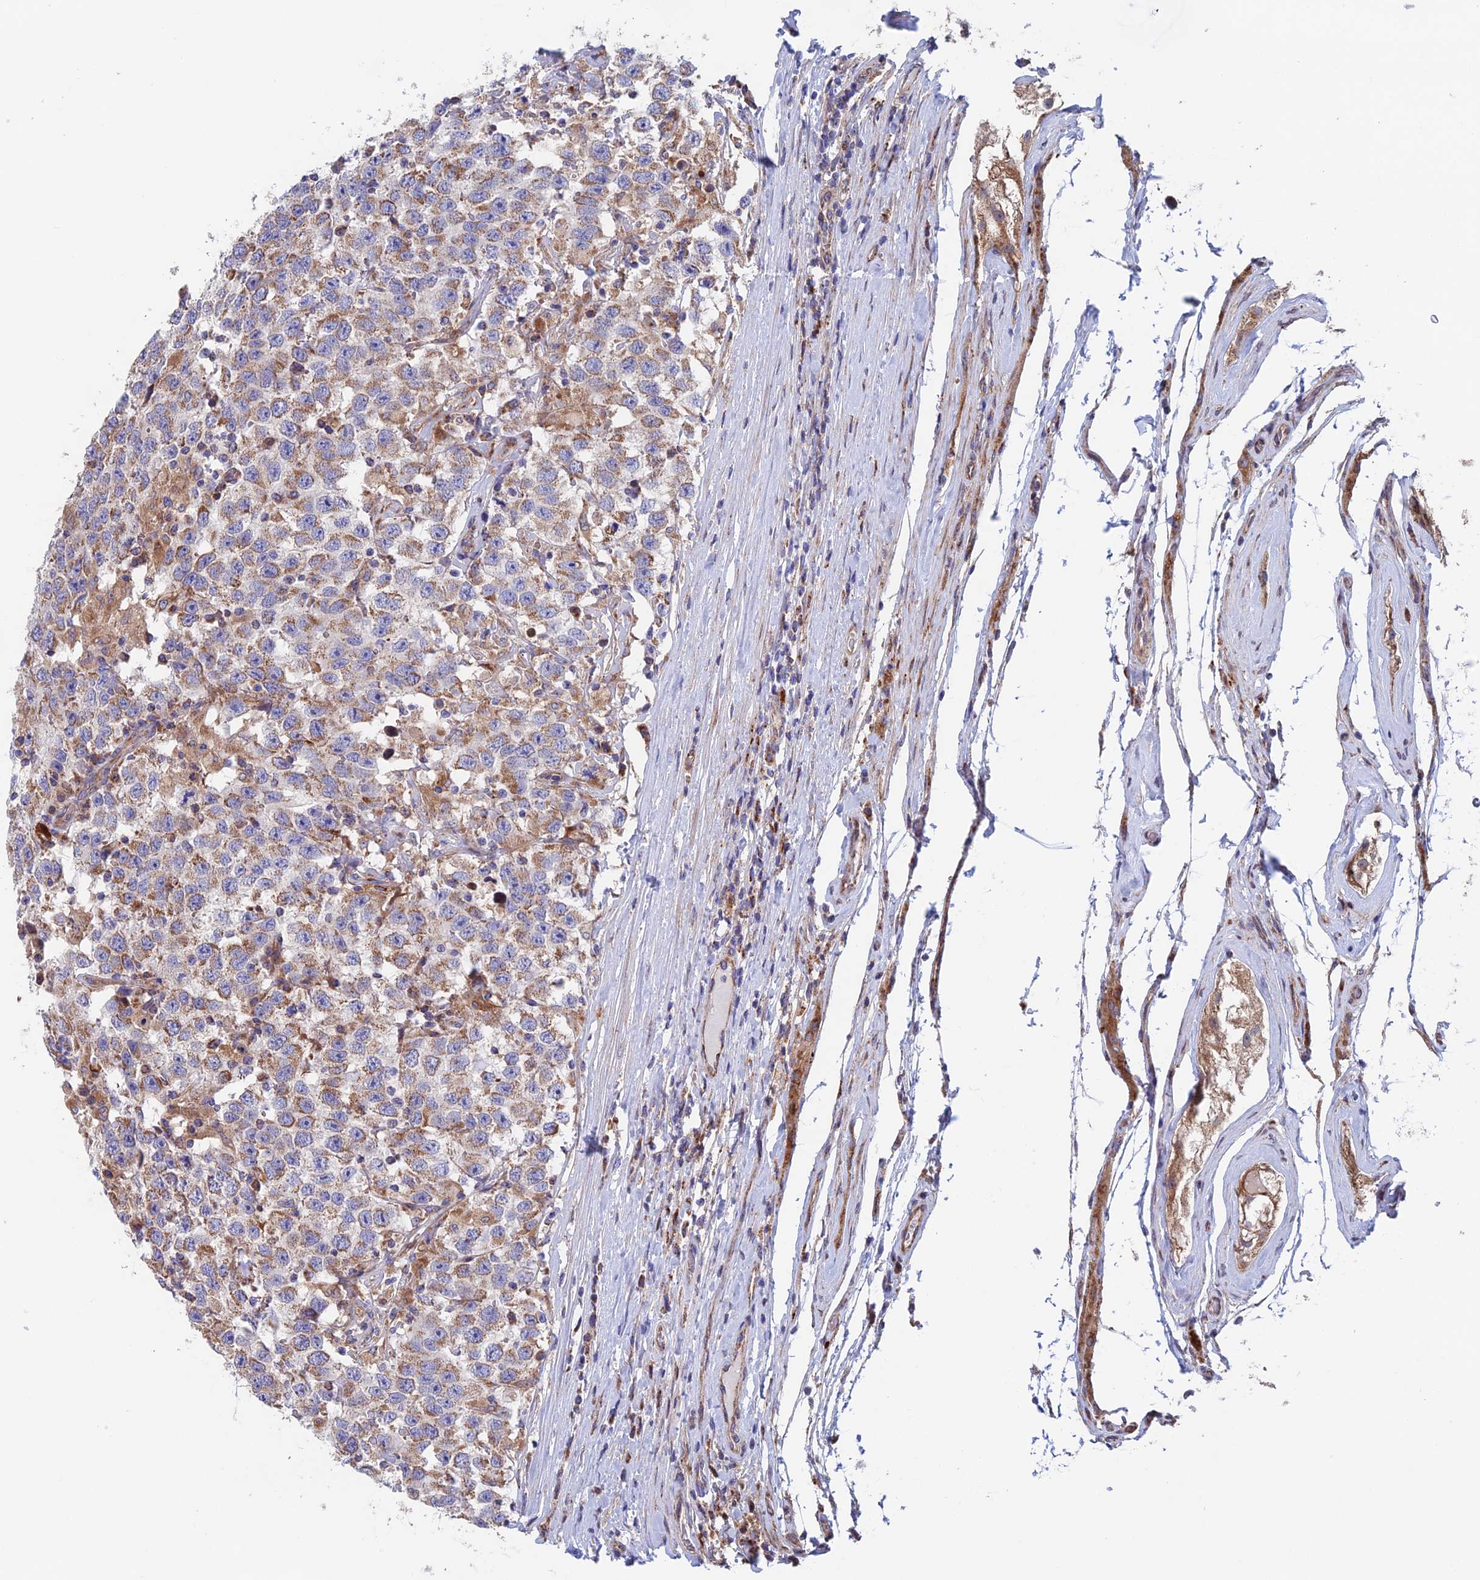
{"staining": {"intensity": "moderate", "quantity": ">75%", "location": "cytoplasmic/membranous"}, "tissue": "testis cancer", "cell_type": "Tumor cells", "image_type": "cancer", "snomed": [{"axis": "morphology", "description": "Seminoma, NOS"}, {"axis": "topography", "description": "Testis"}], "caption": "Protein expression analysis of human seminoma (testis) reveals moderate cytoplasmic/membranous expression in approximately >75% of tumor cells.", "gene": "MRPL1", "patient": {"sex": "male", "age": 41}}